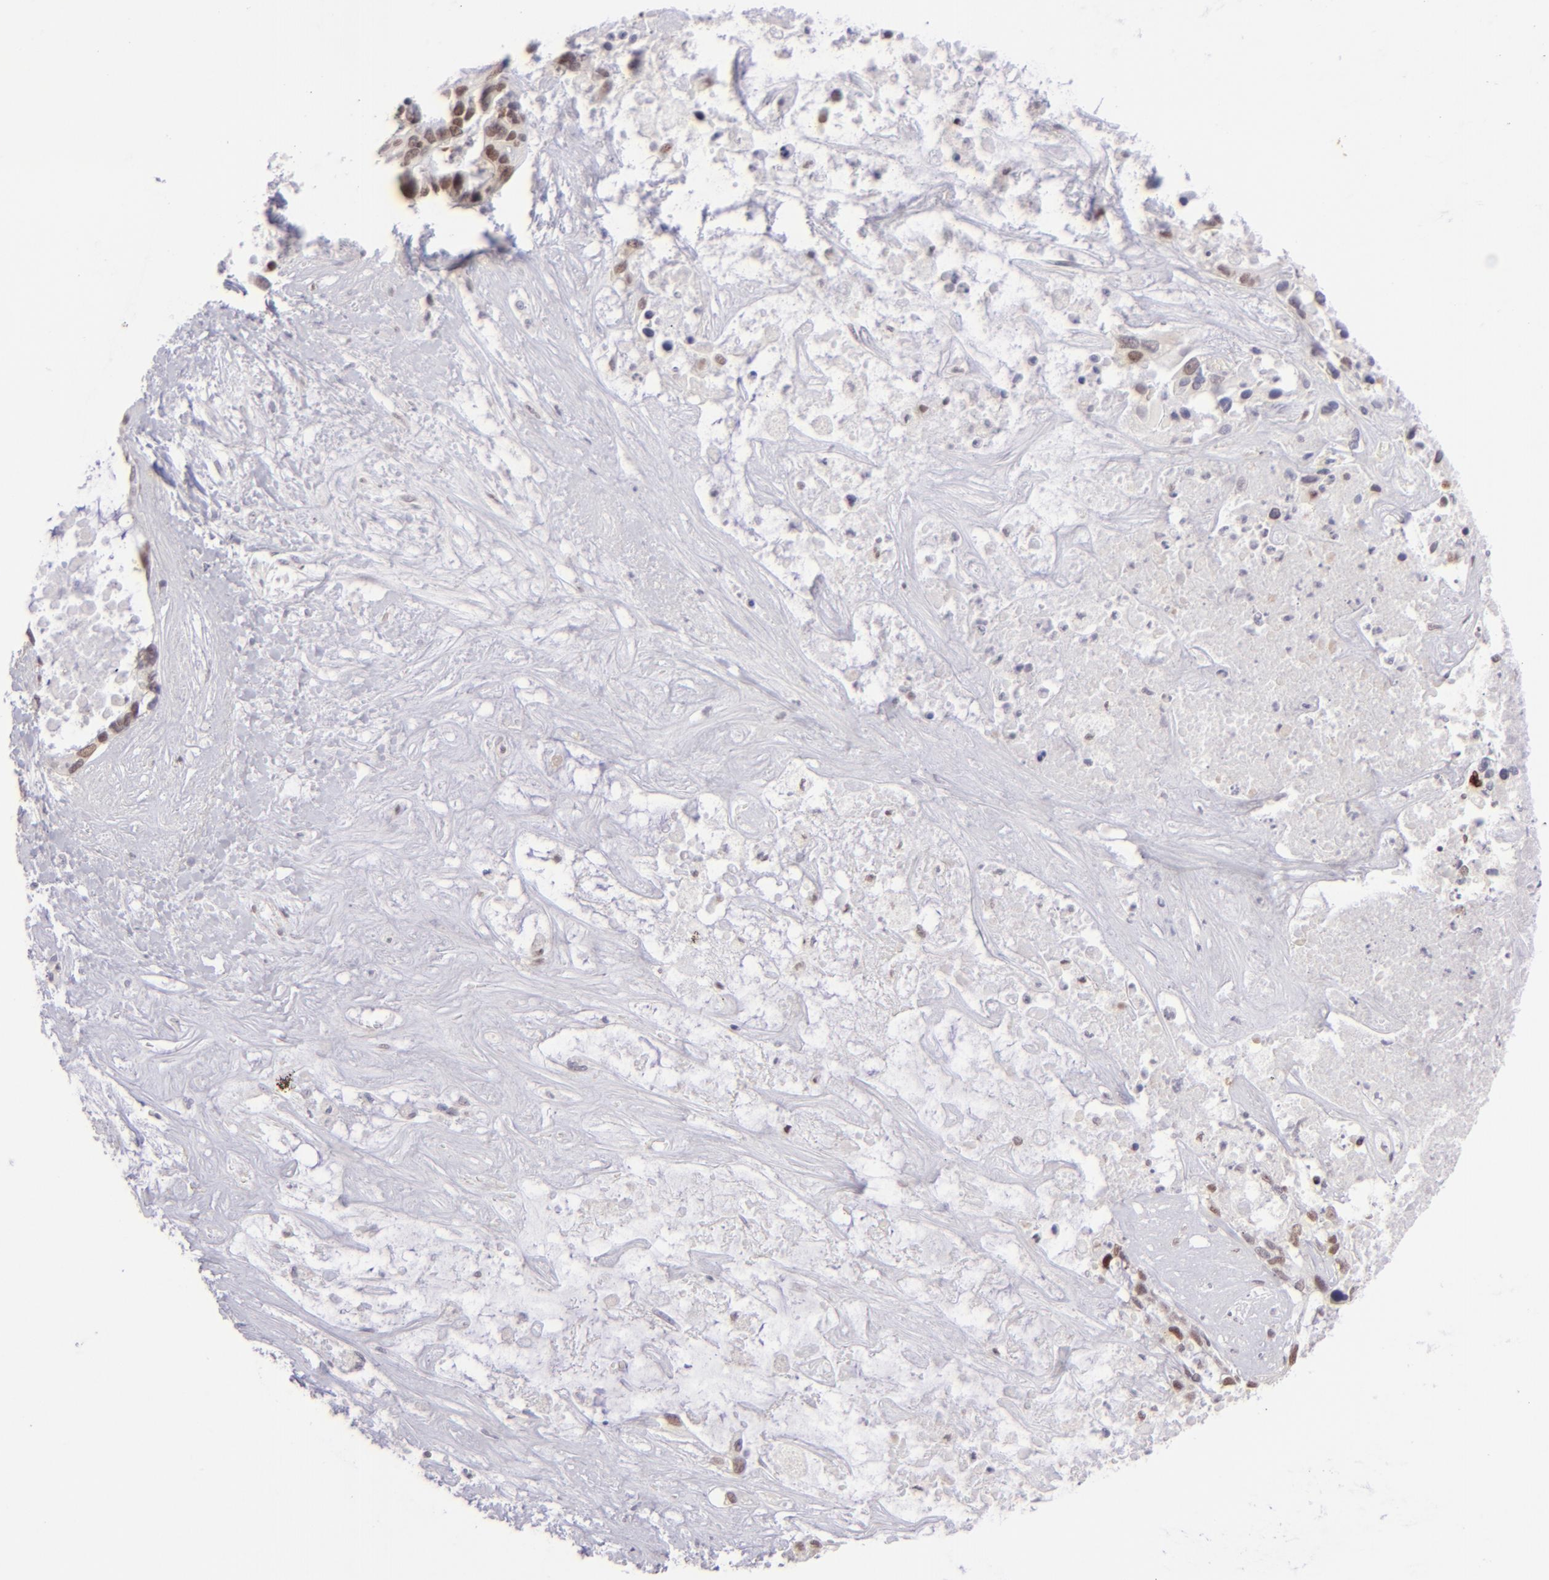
{"staining": {"intensity": "moderate", "quantity": "25%-75%", "location": "none"}, "tissue": "liver cancer", "cell_type": "Tumor cells", "image_type": "cancer", "snomed": [{"axis": "morphology", "description": "Cholangiocarcinoma"}, {"axis": "topography", "description": "Liver"}], "caption": "The histopathology image demonstrates a brown stain indicating the presence of a protein in the None of tumor cells in liver cancer.", "gene": "POU2F1", "patient": {"sex": "female", "age": 65}}